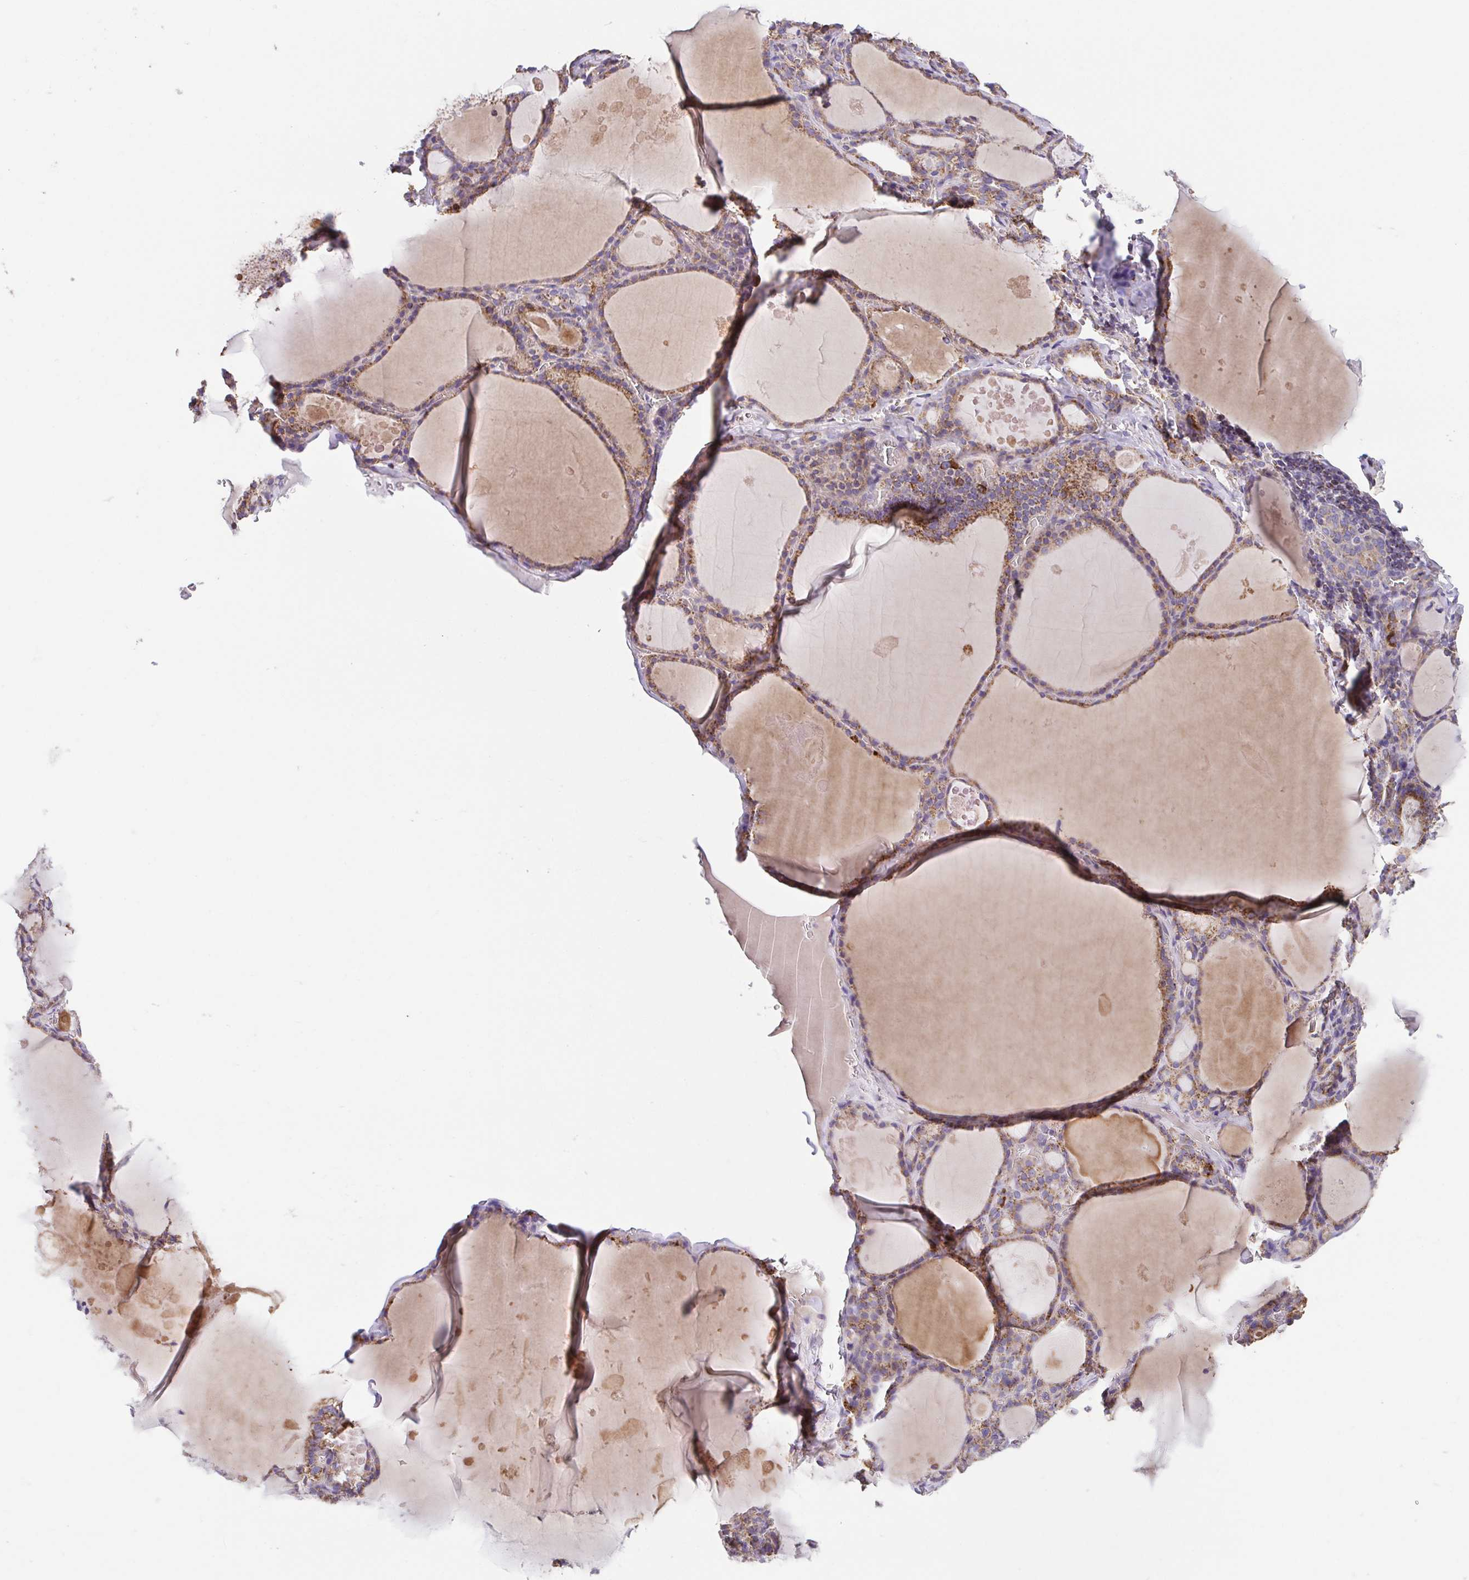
{"staining": {"intensity": "moderate", "quantity": ">75%", "location": "cytoplasmic/membranous"}, "tissue": "thyroid gland", "cell_type": "Glandular cells", "image_type": "normal", "snomed": [{"axis": "morphology", "description": "Normal tissue, NOS"}, {"axis": "topography", "description": "Thyroid gland"}], "caption": "Immunohistochemistry image of normal thyroid gland: human thyroid gland stained using immunohistochemistry demonstrates medium levels of moderate protein expression localized specifically in the cytoplasmic/membranous of glandular cells, appearing as a cytoplasmic/membranous brown color.", "gene": "GINM1", "patient": {"sex": "male", "age": 56}}